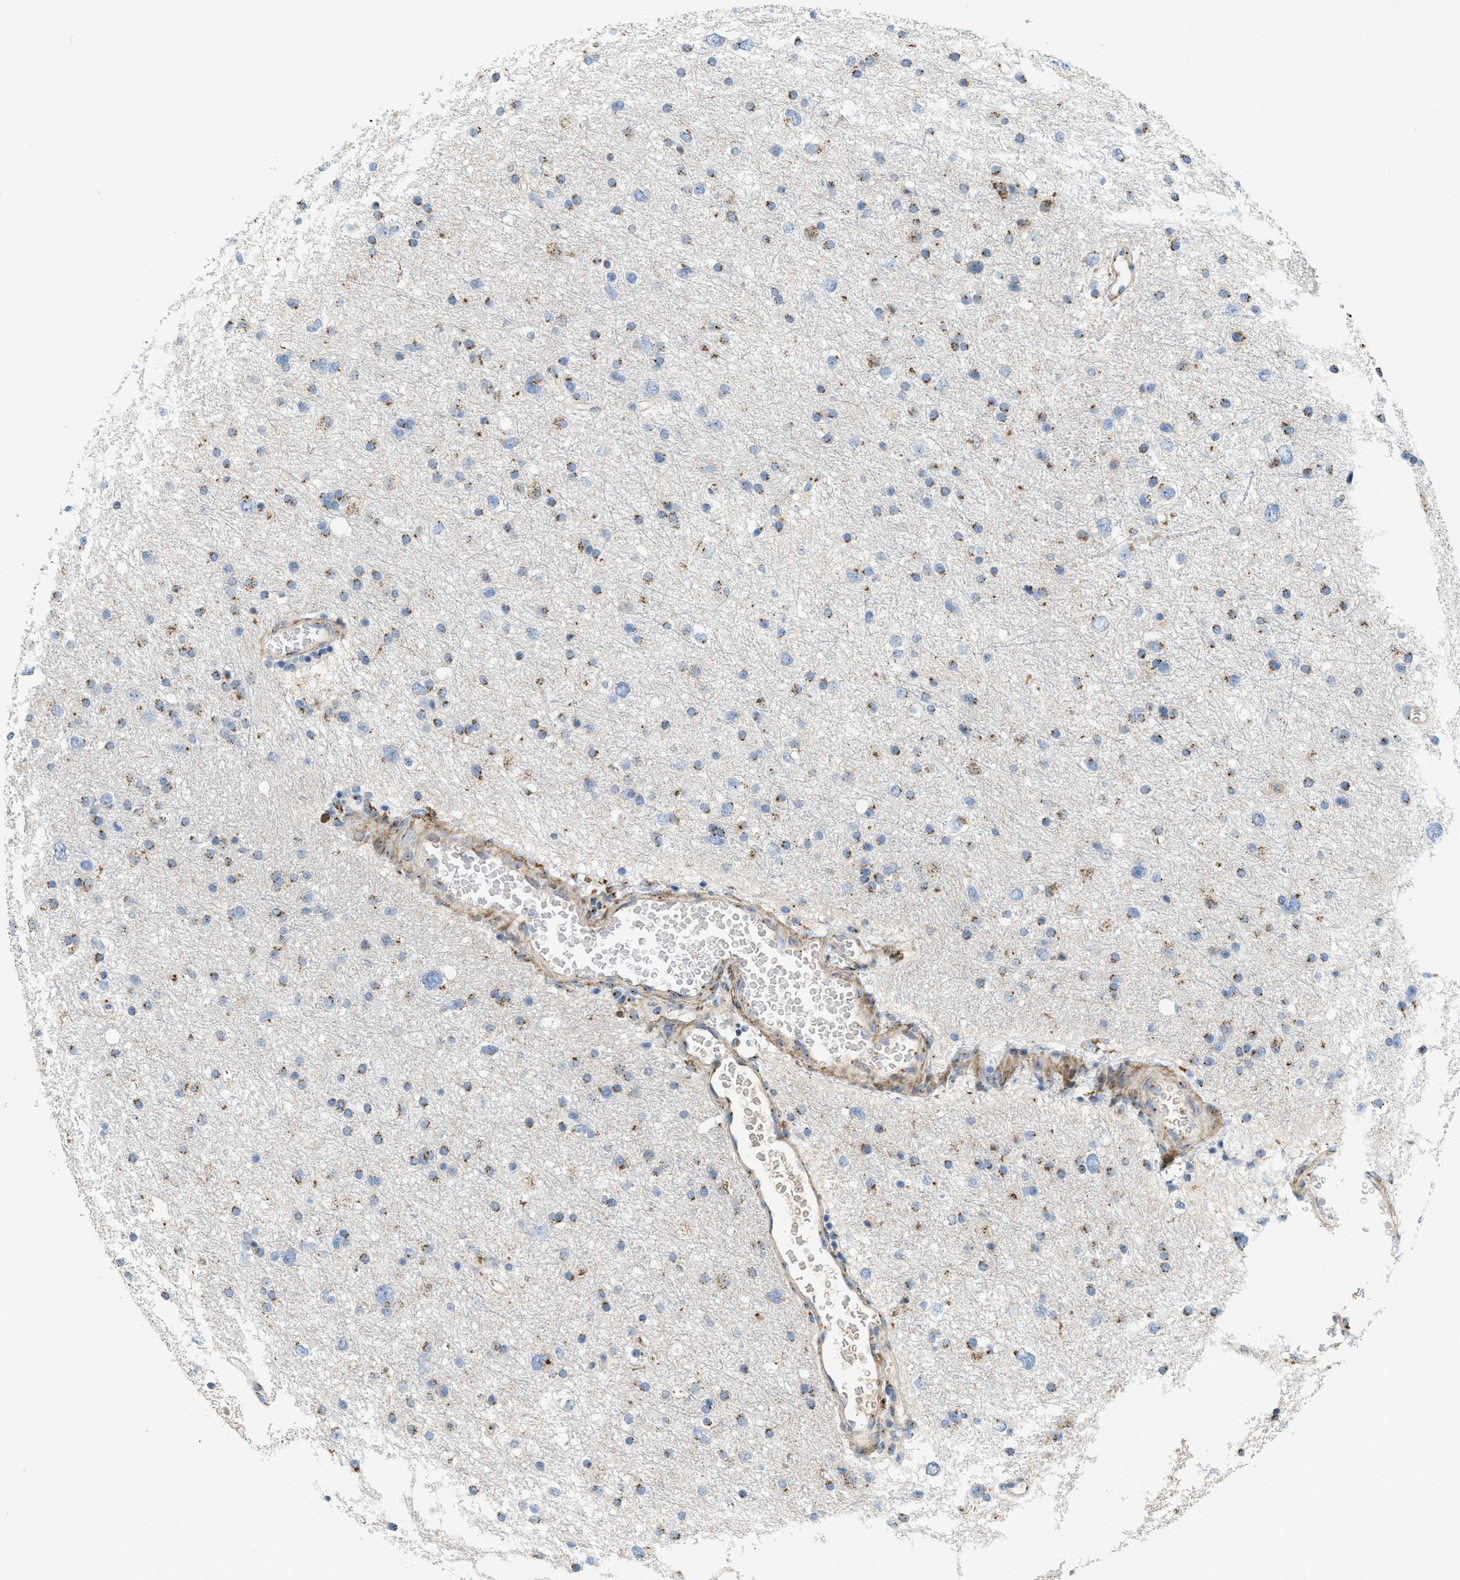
{"staining": {"intensity": "moderate", "quantity": ">75%", "location": "cytoplasmic/membranous"}, "tissue": "glioma", "cell_type": "Tumor cells", "image_type": "cancer", "snomed": [{"axis": "morphology", "description": "Glioma, malignant, Low grade"}, {"axis": "topography", "description": "Brain"}], "caption": "A micrograph showing moderate cytoplasmic/membranous positivity in about >75% of tumor cells in glioma, as visualized by brown immunohistochemical staining.", "gene": "ZFPL1", "patient": {"sex": "female", "age": 37}}